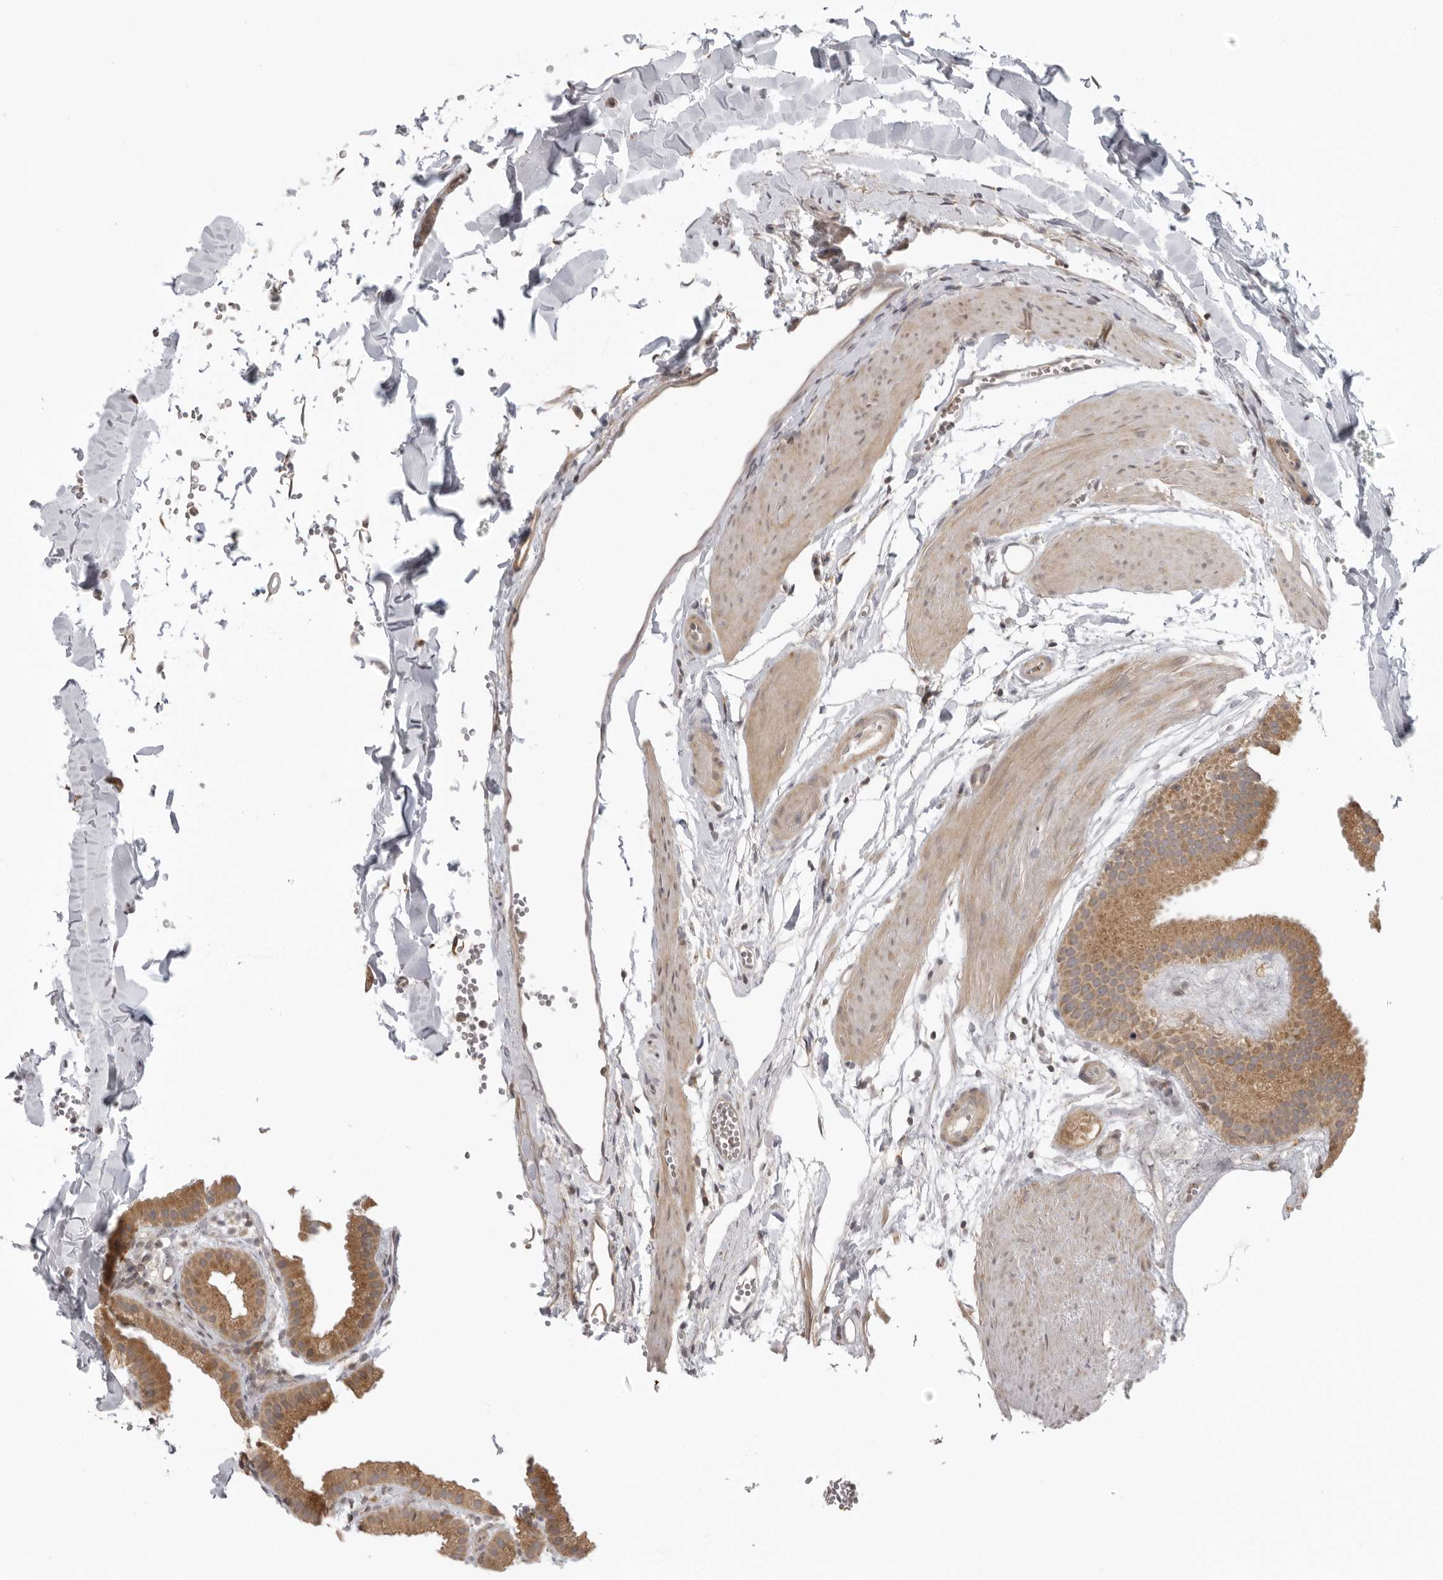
{"staining": {"intensity": "moderate", "quantity": ">75%", "location": "cytoplasmic/membranous"}, "tissue": "gallbladder", "cell_type": "Glandular cells", "image_type": "normal", "snomed": [{"axis": "morphology", "description": "Normal tissue, NOS"}, {"axis": "topography", "description": "Gallbladder"}], "caption": "Immunohistochemistry histopathology image of normal gallbladder: gallbladder stained using IHC shows medium levels of moderate protein expression localized specifically in the cytoplasmic/membranous of glandular cells, appearing as a cytoplasmic/membranous brown color.", "gene": "PRRC2A", "patient": {"sex": "female", "age": 64}}